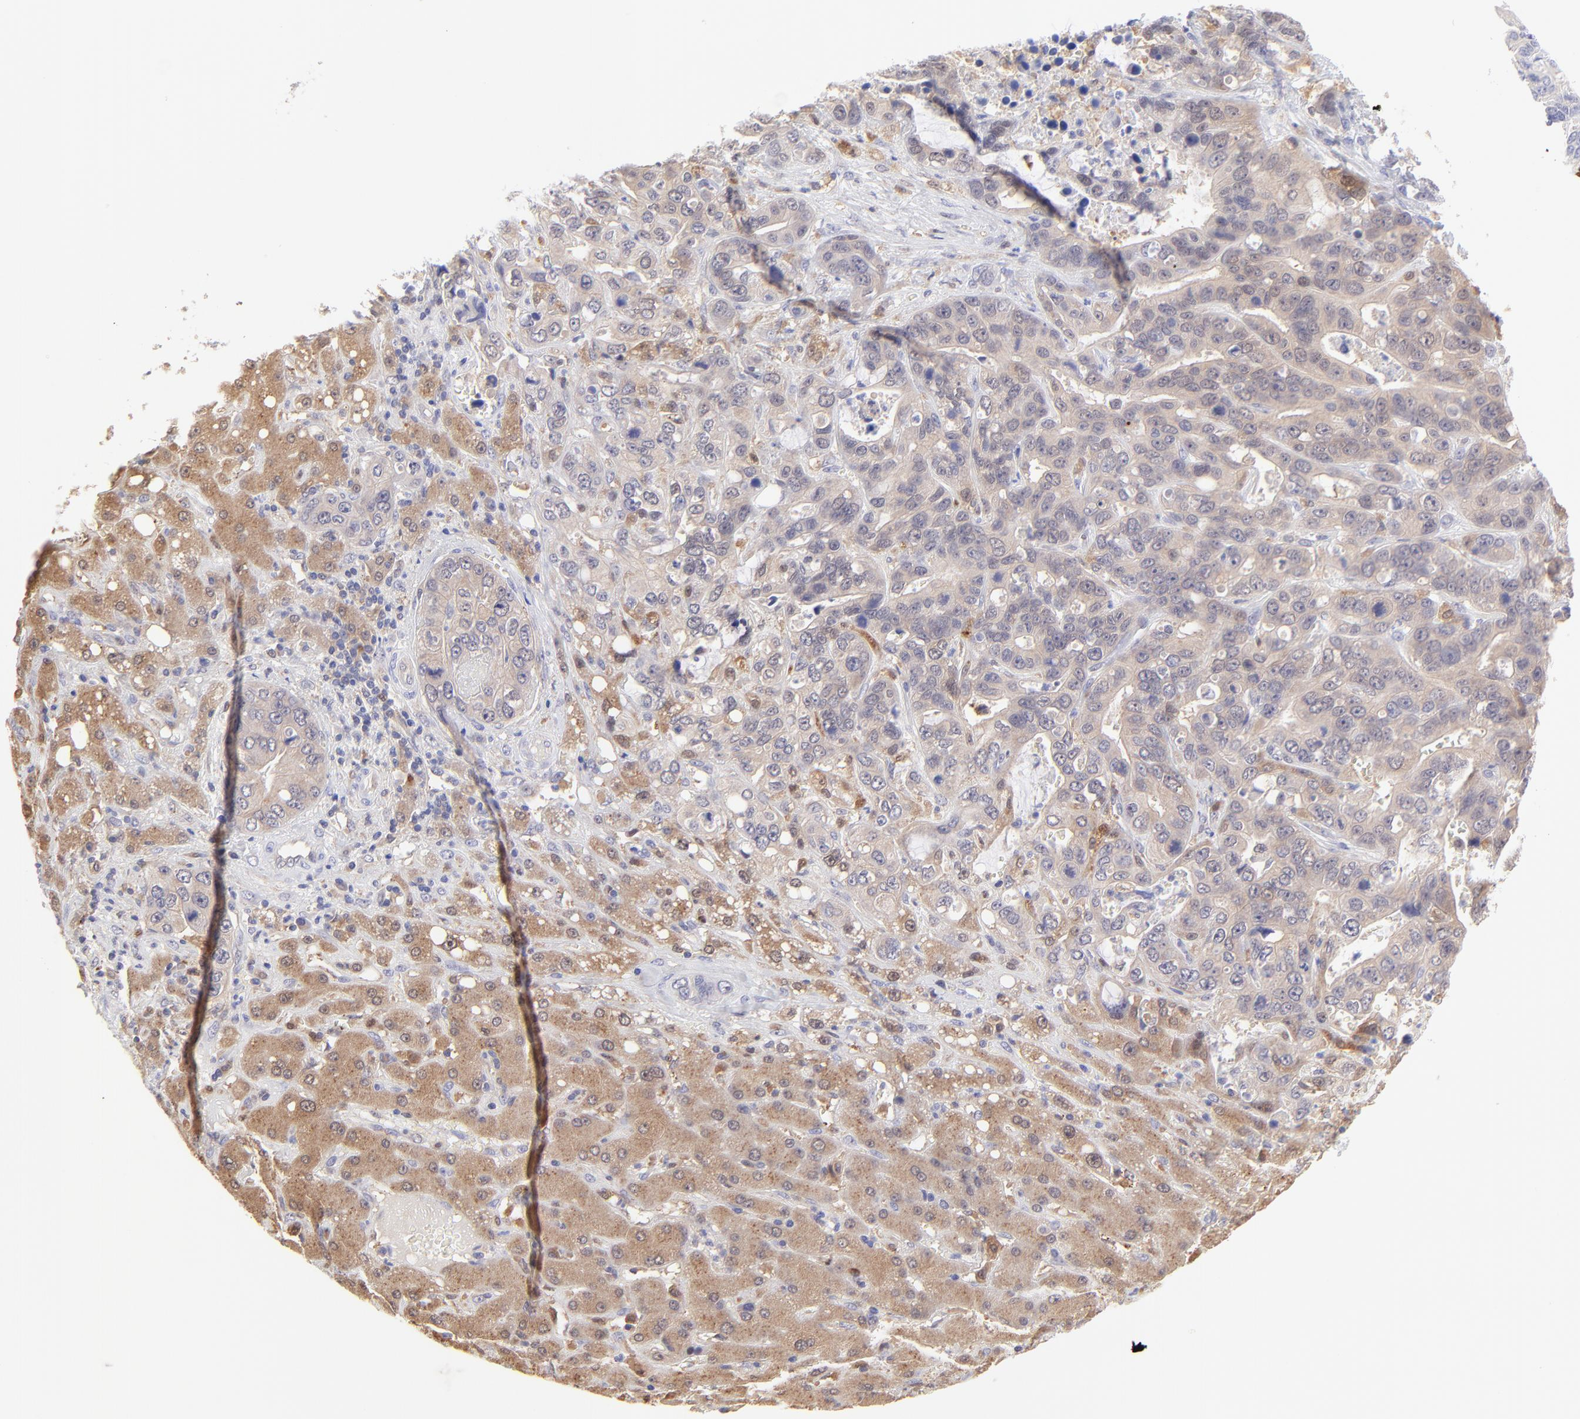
{"staining": {"intensity": "moderate", "quantity": ">75%", "location": "cytoplasmic/membranous"}, "tissue": "liver cancer", "cell_type": "Tumor cells", "image_type": "cancer", "snomed": [{"axis": "morphology", "description": "Cholangiocarcinoma"}, {"axis": "topography", "description": "Liver"}], "caption": "Liver cancer stained with DAB (3,3'-diaminobenzidine) immunohistochemistry (IHC) exhibits medium levels of moderate cytoplasmic/membranous positivity in about >75% of tumor cells.", "gene": "HYAL1", "patient": {"sex": "female", "age": 65}}